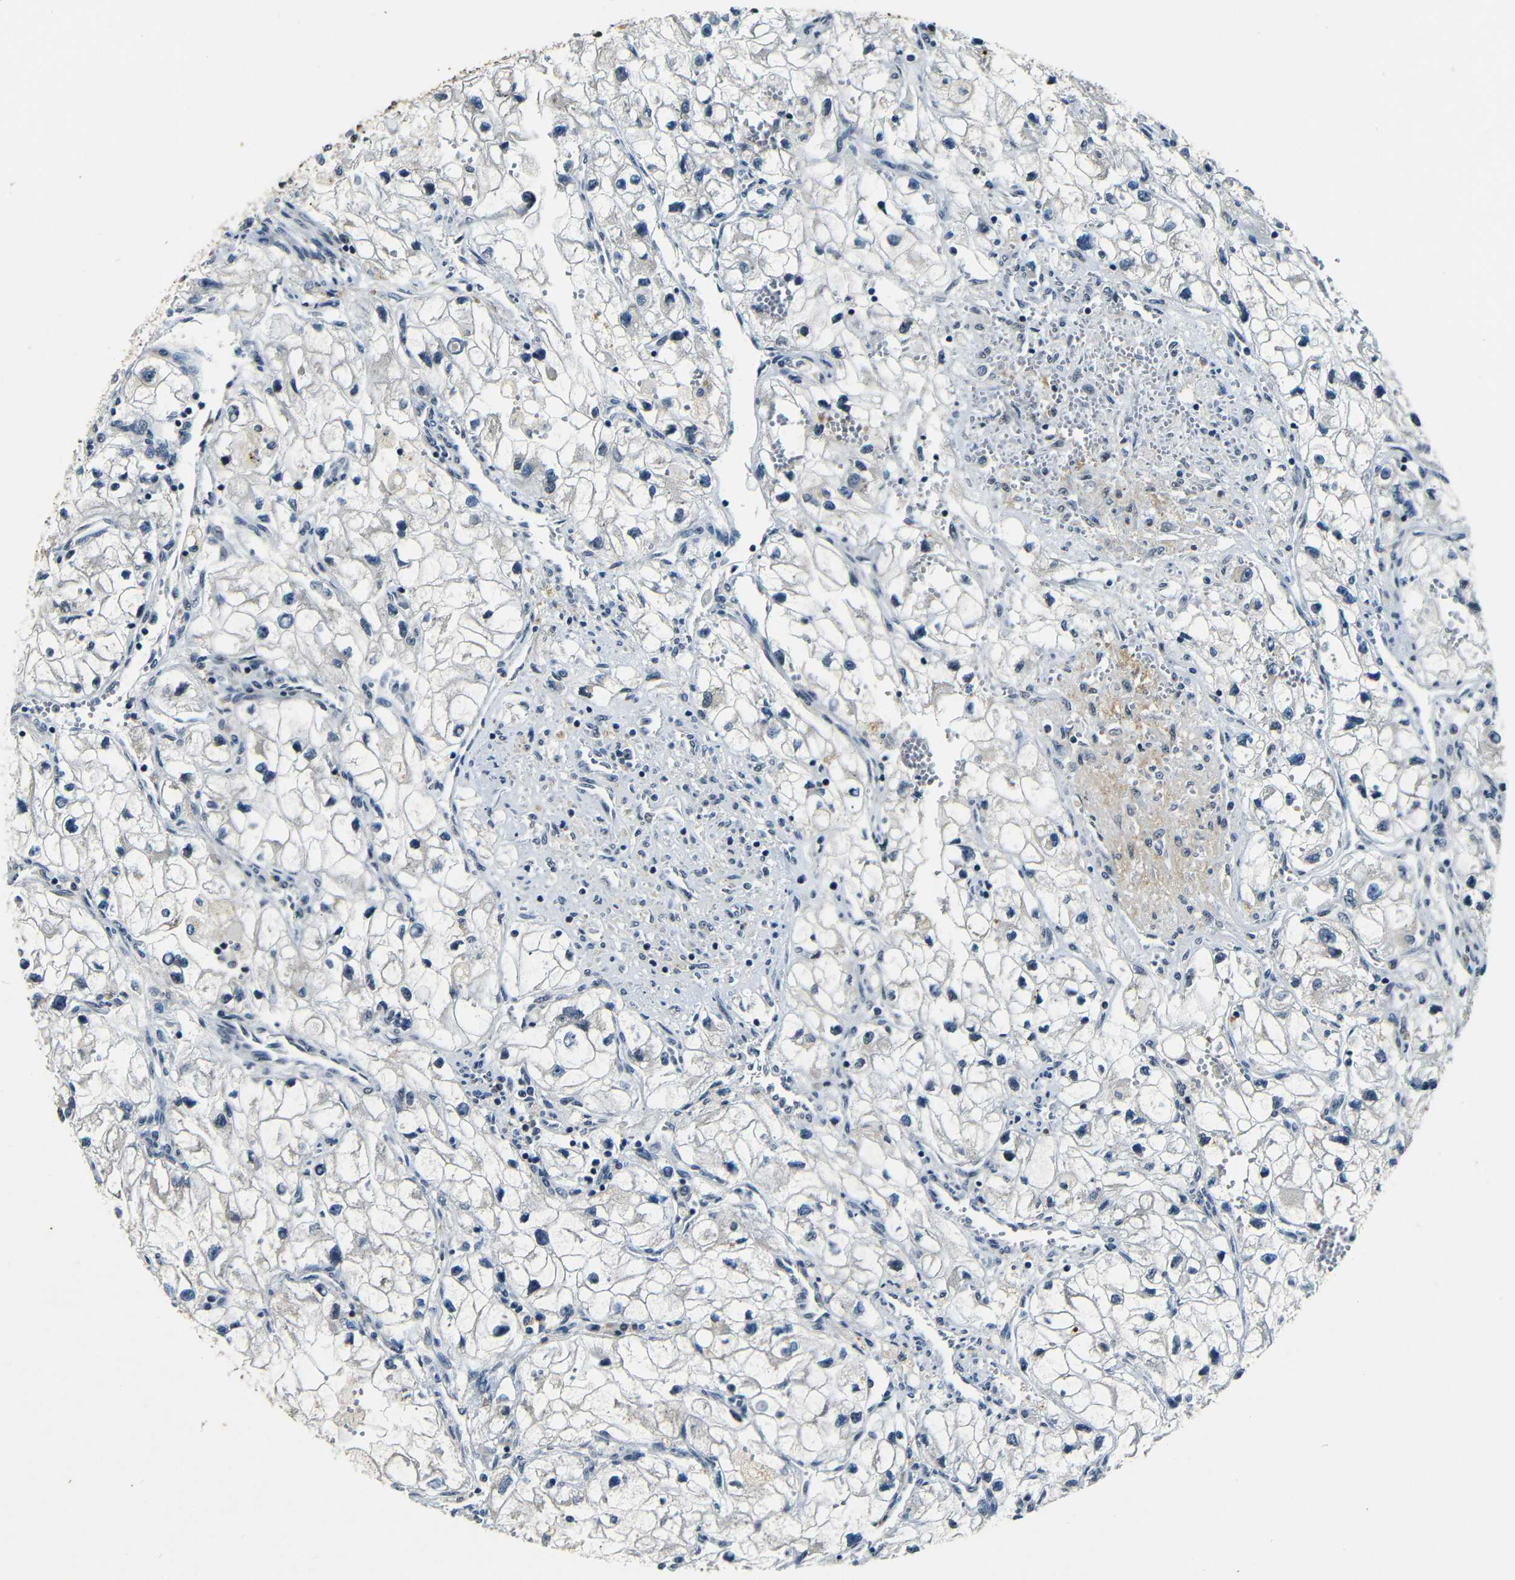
{"staining": {"intensity": "negative", "quantity": "none", "location": "none"}, "tissue": "renal cancer", "cell_type": "Tumor cells", "image_type": "cancer", "snomed": [{"axis": "morphology", "description": "Adenocarcinoma, NOS"}, {"axis": "topography", "description": "Kidney"}], "caption": "High power microscopy micrograph of an immunohistochemistry (IHC) image of renal adenocarcinoma, revealing no significant positivity in tumor cells.", "gene": "FOXD4", "patient": {"sex": "female", "age": 70}}